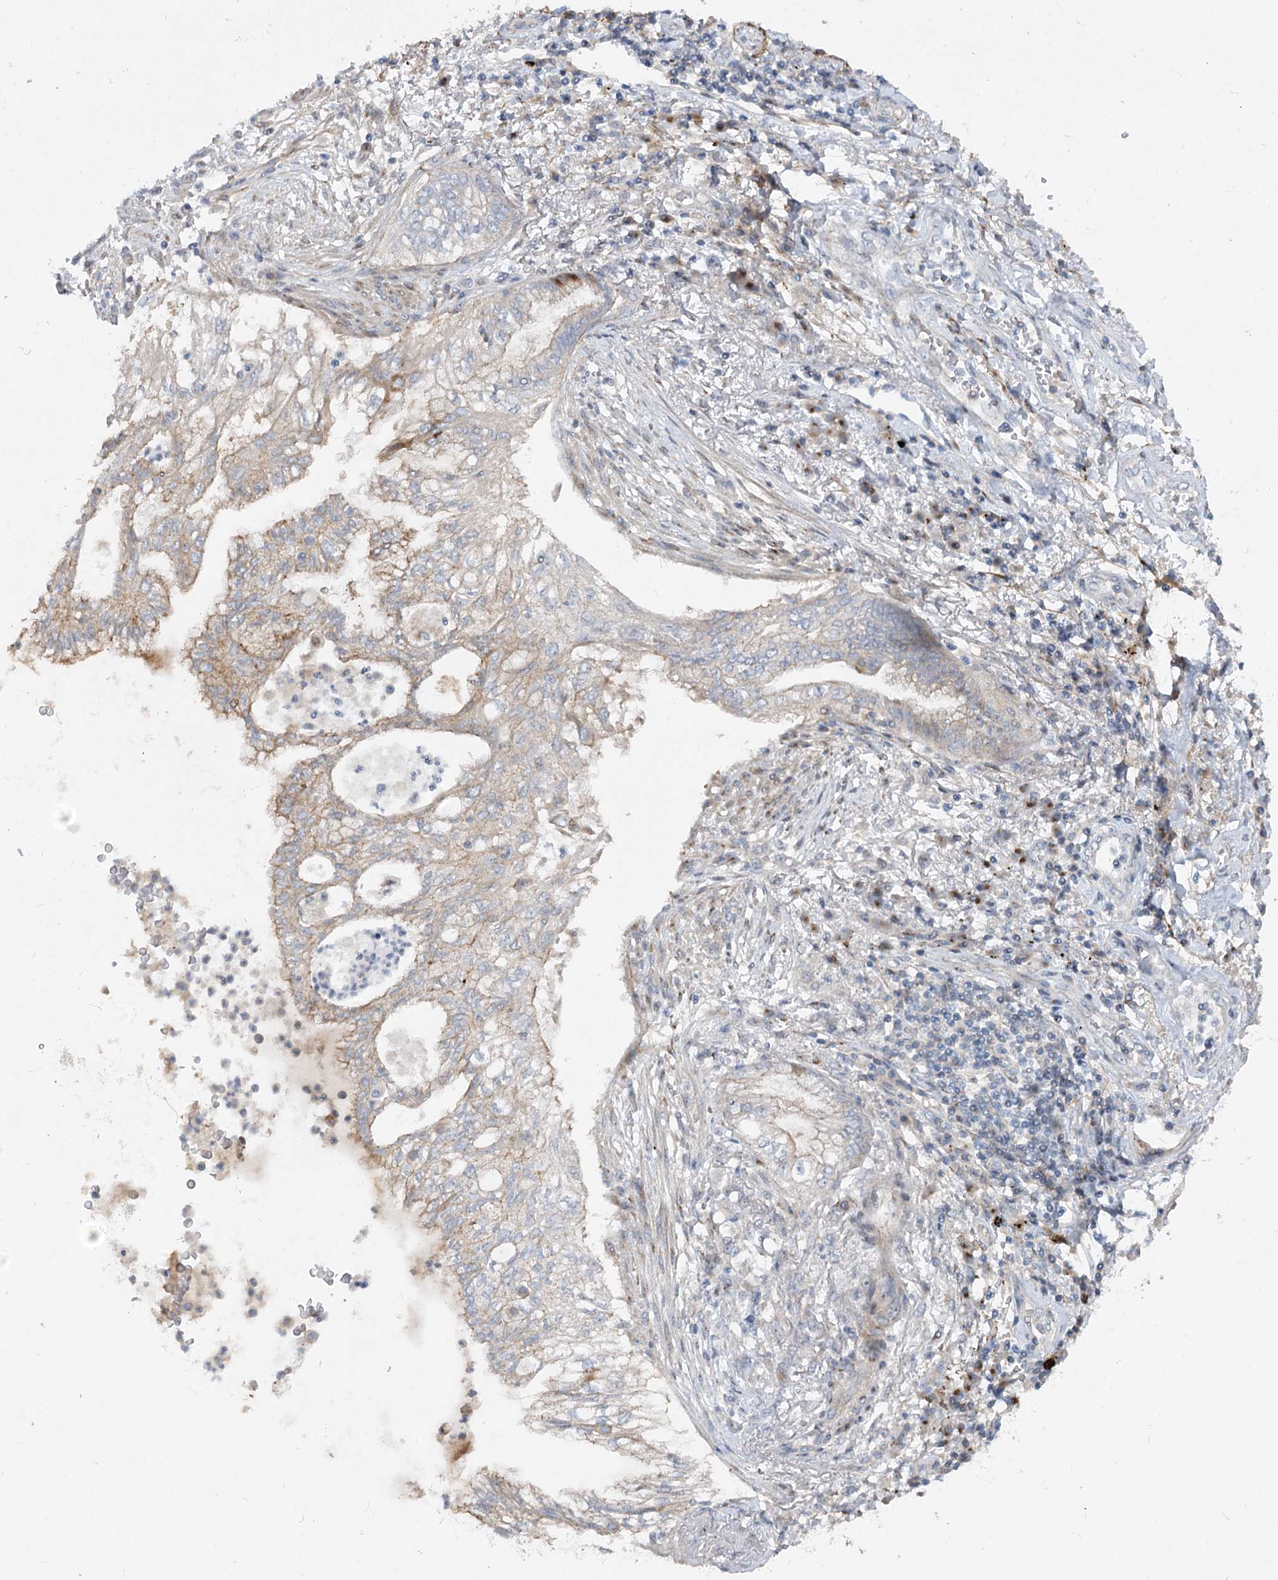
{"staining": {"intensity": "weak", "quantity": "<25%", "location": "cytoplasmic/membranous"}, "tissue": "lung cancer", "cell_type": "Tumor cells", "image_type": "cancer", "snomed": [{"axis": "morphology", "description": "Adenocarcinoma, NOS"}, {"axis": "topography", "description": "Lung"}], "caption": "There is no significant expression in tumor cells of adenocarcinoma (lung).", "gene": "FGF19", "patient": {"sex": "female", "age": 70}}